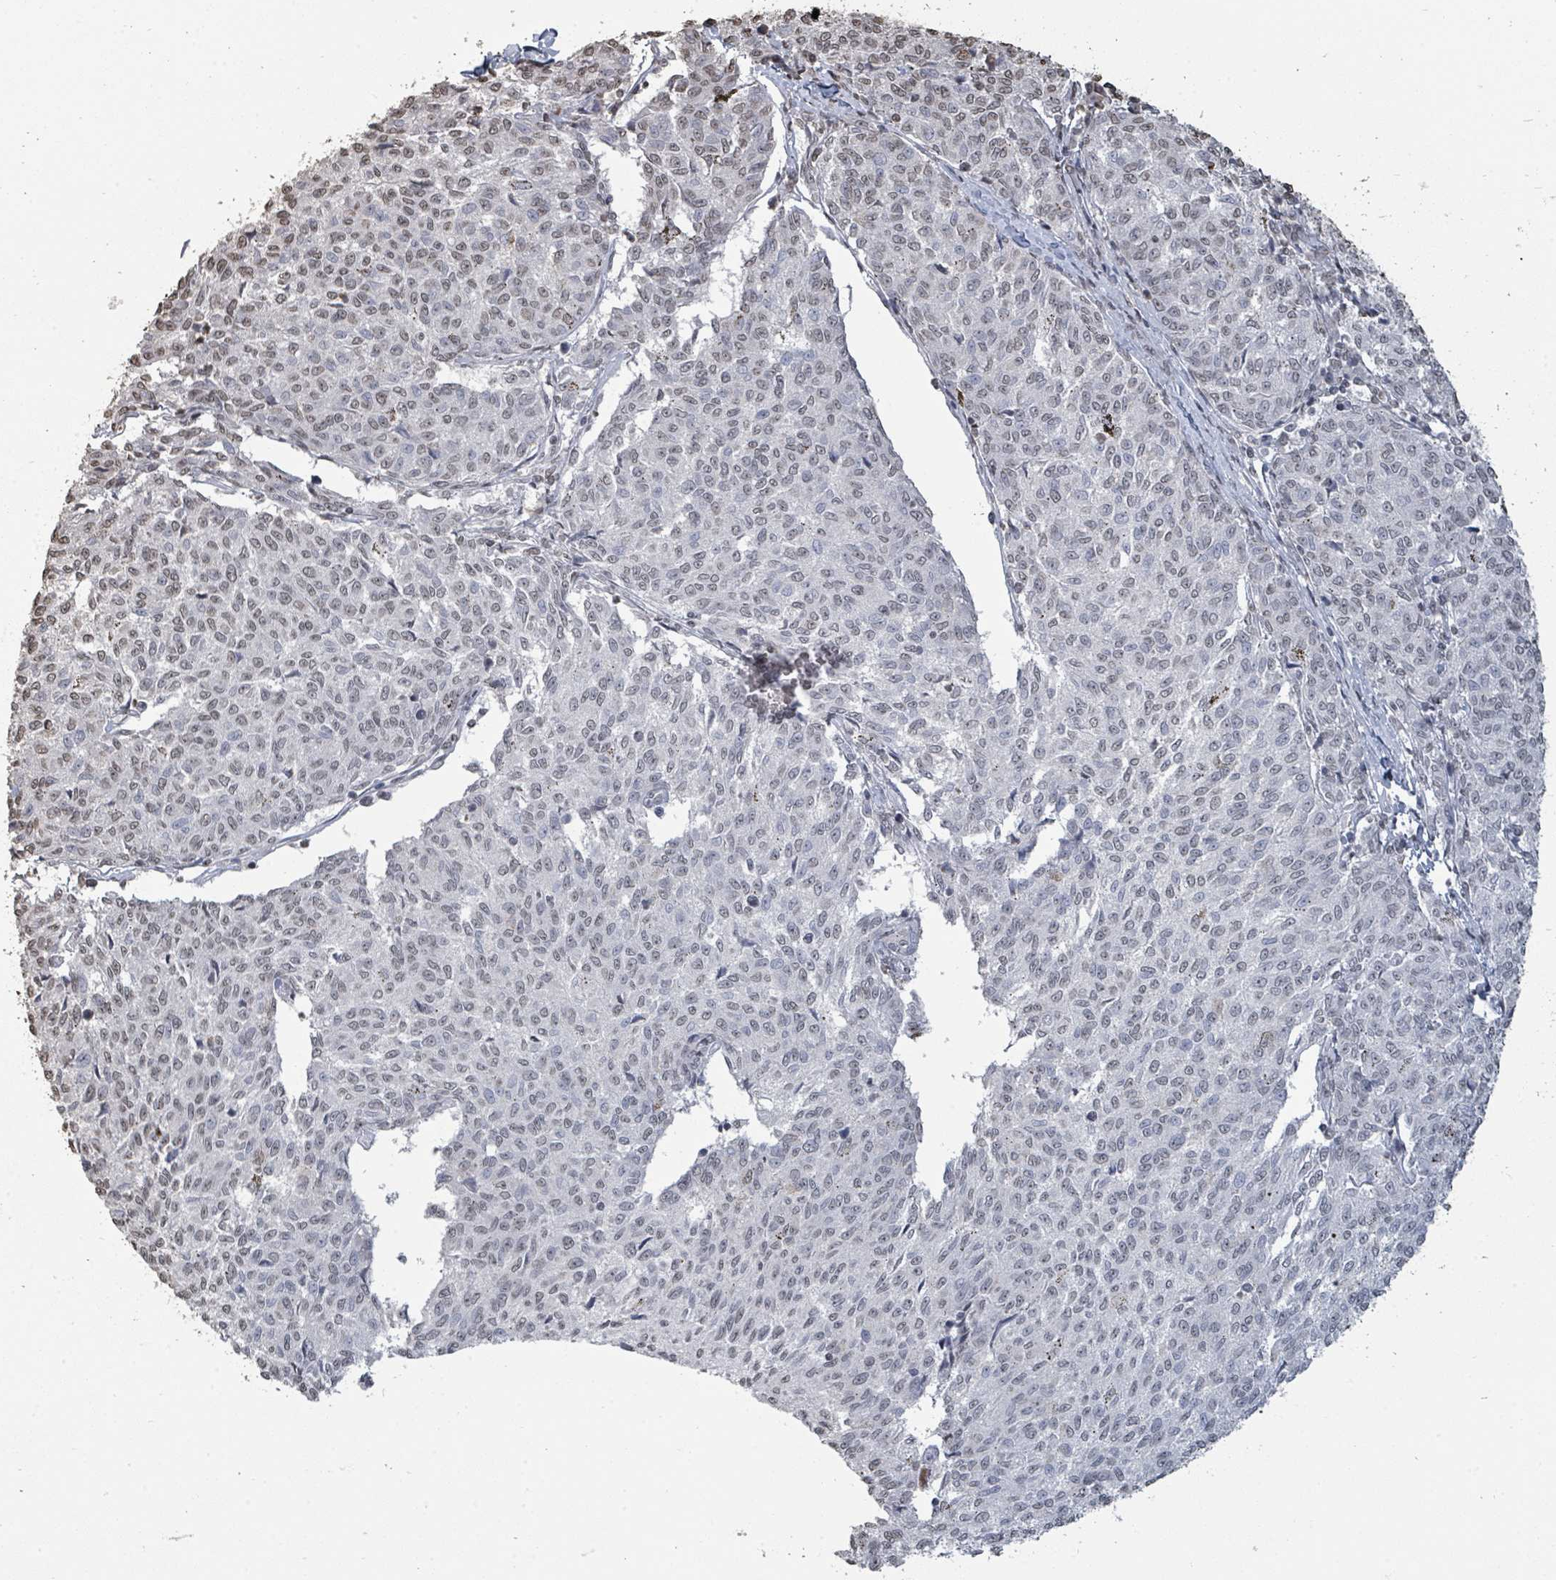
{"staining": {"intensity": "negative", "quantity": "none", "location": "none"}, "tissue": "melanoma", "cell_type": "Tumor cells", "image_type": "cancer", "snomed": [{"axis": "morphology", "description": "Malignant melanoma, NOS"}, {"axis": "topography", "description": "Skin"}], "caption": "Immunohistochemical staining of human malignant melanoma shows no significant staining in tumor cells.", "gene": "MRPS12", "patient": {"sex": "female", "age": 72}}